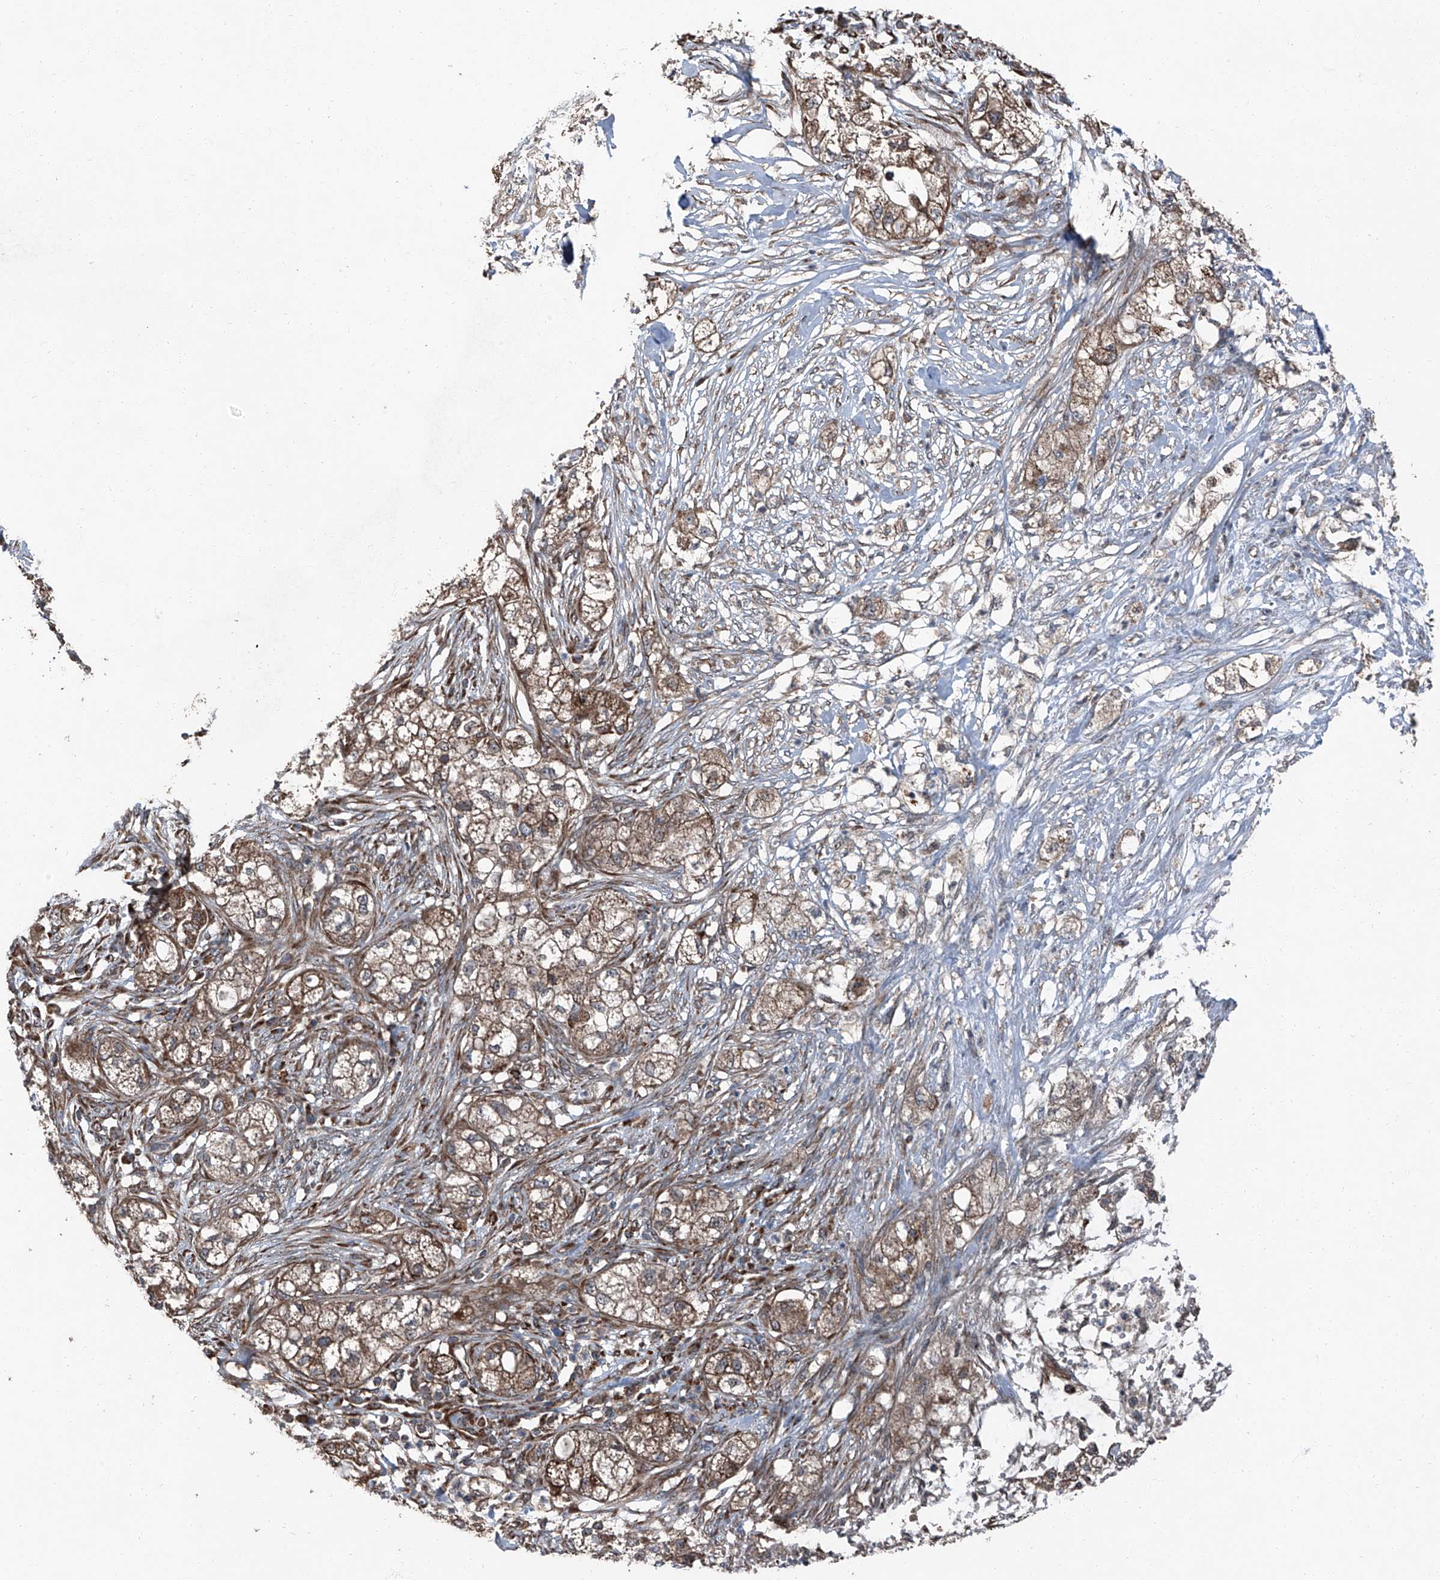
{"staining": {"intensity": "weak", "quantity": ">75%", "location": "cytoplasmic/membranous"}, "tissue": "pancreatic cancer", "cell_type": "Tumor cells", "image_type": "cancer", "snomed": [{"axis": "morphology", "description": "Adenocarcinoma, NOS"}, {"axis": "topography", "description": "Pancreas"}], "caption": "An IHC photomicrograph of tumor tissue is shown. Protein staining in brown labels weak cytoplasmic/membranous positivity in adenocarcinoma (pancreatic) within tumor cells.", "gene": "LIMK1", "patient": {"sex": "female", "age": 78}}